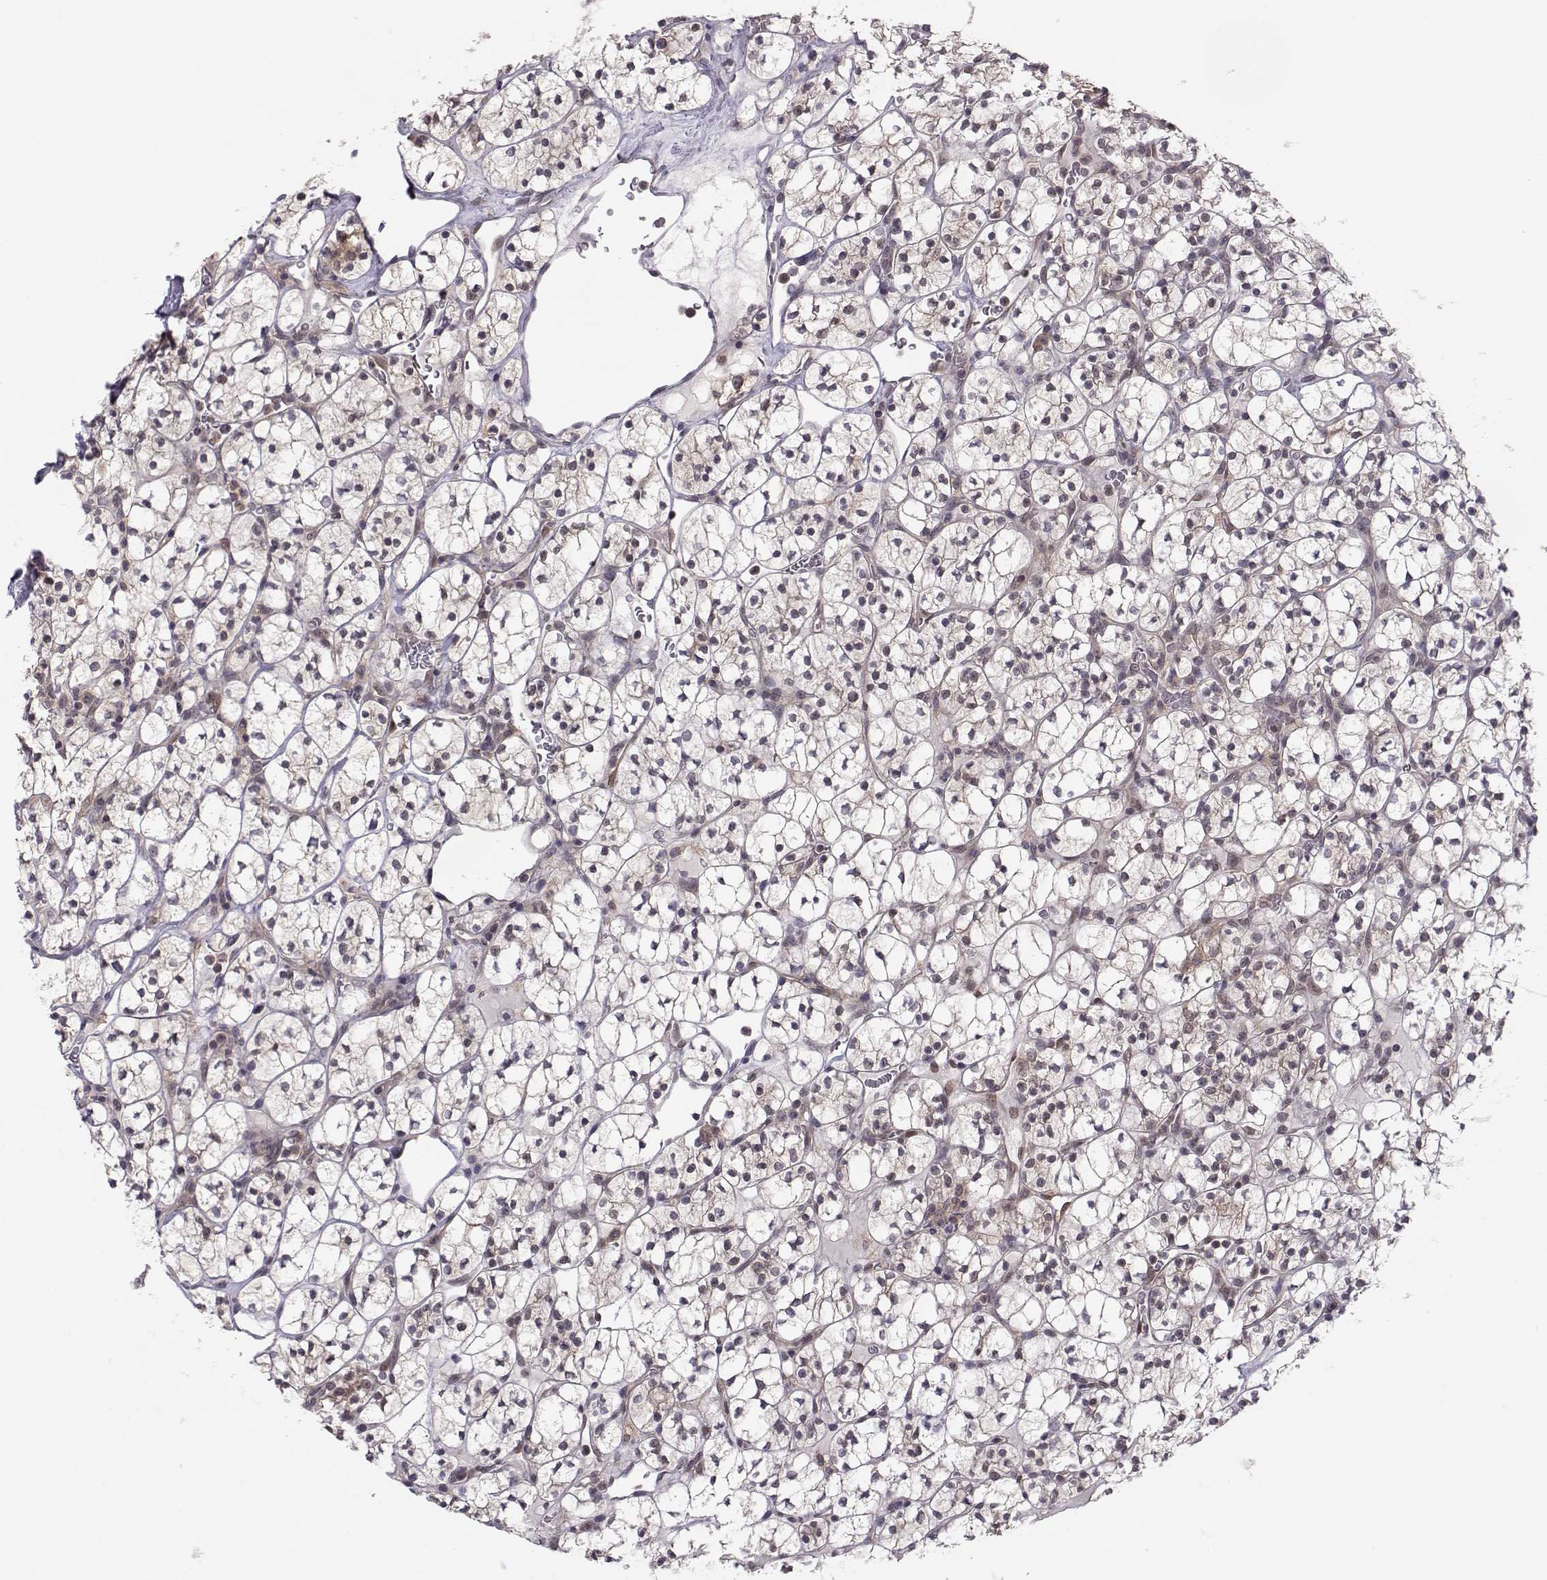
{"staining": {"intensity": "weak", "quantity": "<25%", "location": "cytoplasmic/membranous"}, "tissue": "renal cancer", "cell_type": "Tumor cells", "image_type": "cancer", "snomed": [{"axis": "morphology", "description": "Adenocarcinoma, NOS"}, {"axis": "topography", "description": "Kidney"}], "caption": "This is a micrograph of IHC staining of renal cancer (adenocarcinoma), which shows no expression in tumor cells.", "gene": "KIF13B", "patient": {"sex": "female", "age": 89}}